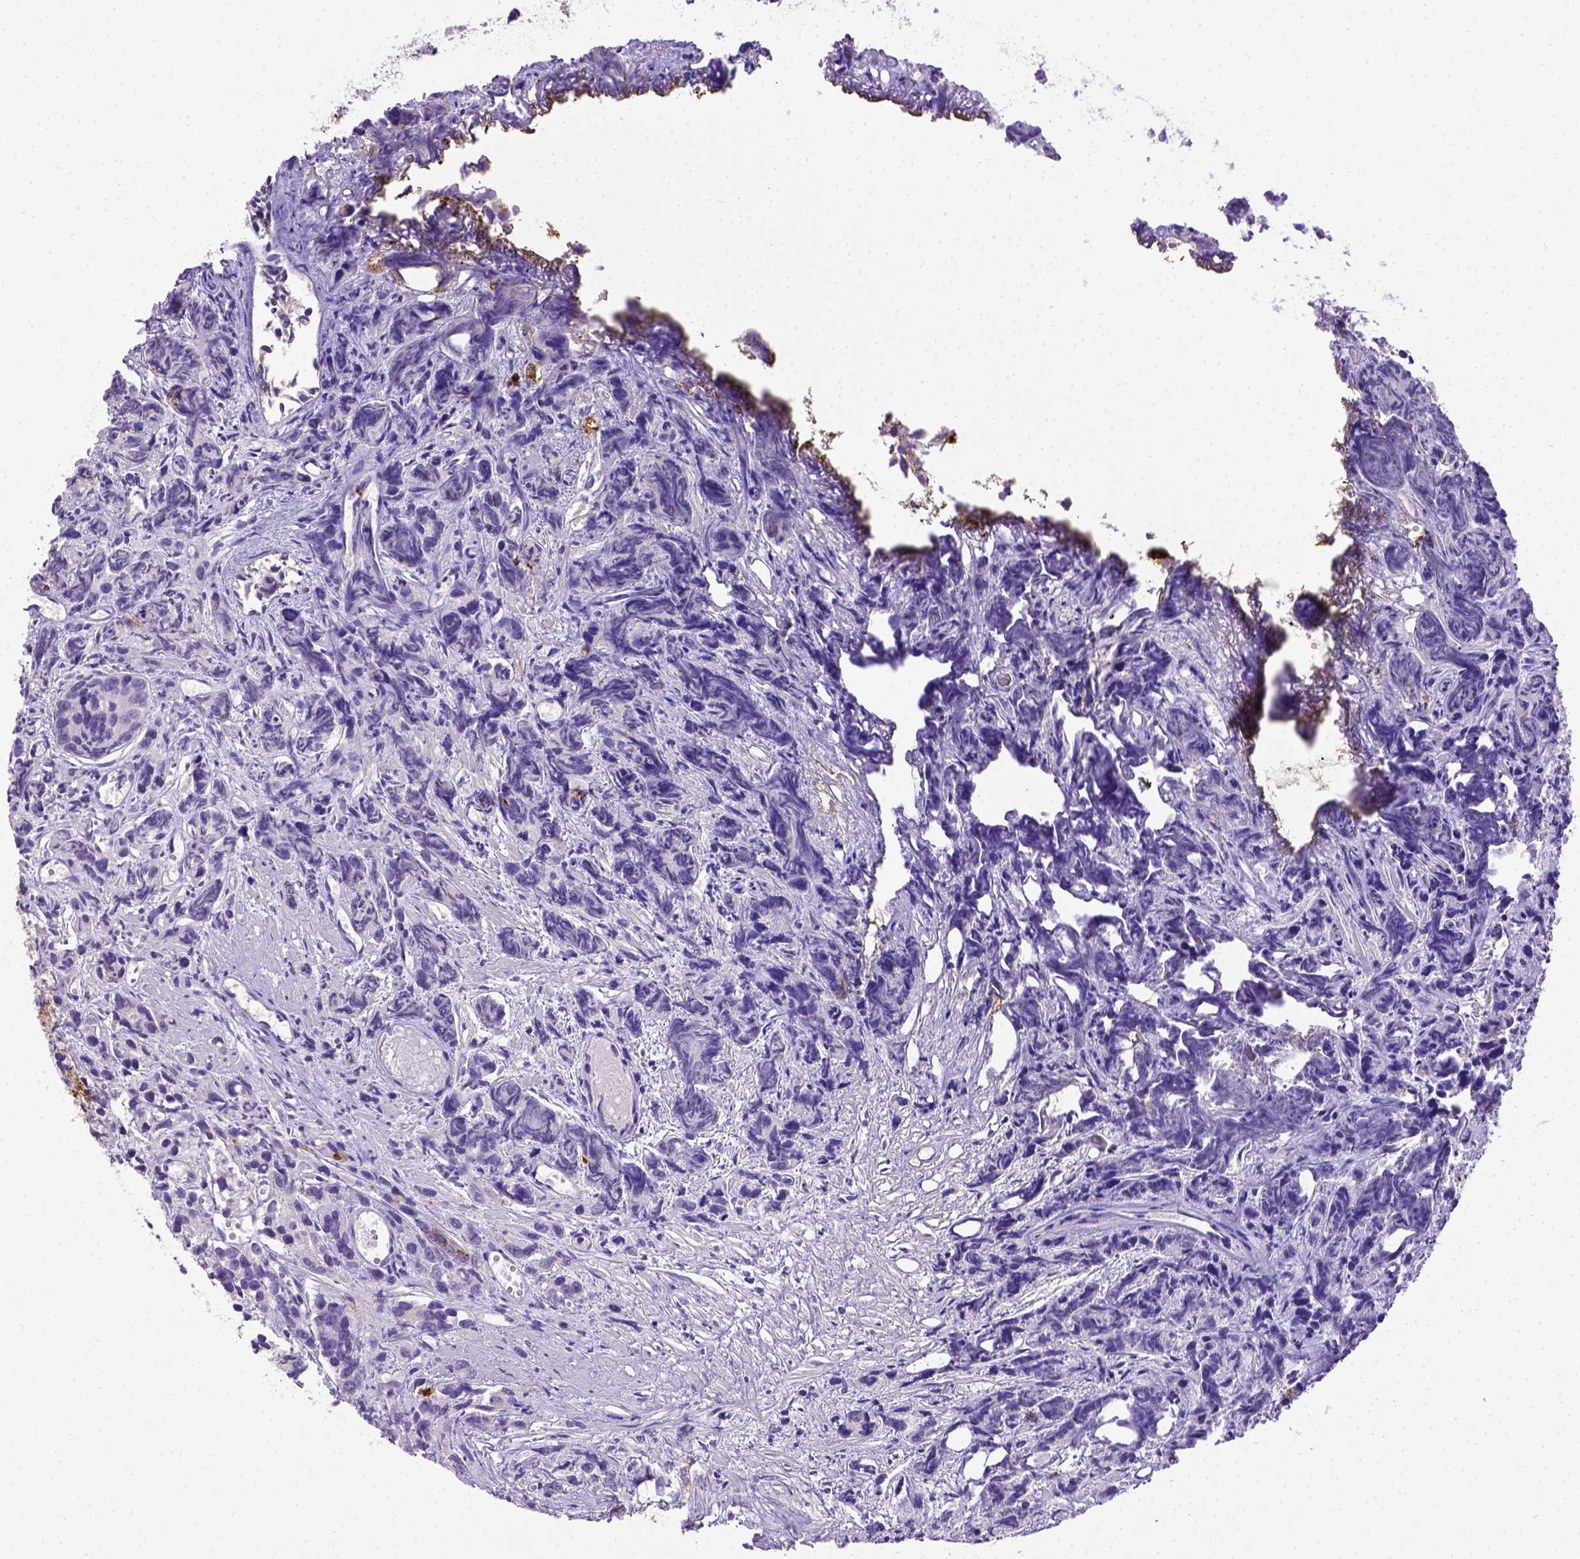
{"staining": {"intensity": "strong", "quantity": "<25%", "location": "cytoplasmic/membranous"}, "tissue": "prostate cancer", "cell_type": "Tumor cells", "image_type": "cancer", "snomed": [{"axis": "morphology", "description": "Adenocarcinoma, High grade"}, {"axis": "topography", "description": "Prostate"}], "caption": "Prostate adenocarcinoma (high-grade) stained with a brown dye shows strong cytoplasmic/membranous positive staining in approximately <25% of tumor cells.", "gene": "B3GAT1", "patient": {"sex": "male", "age": 77}}